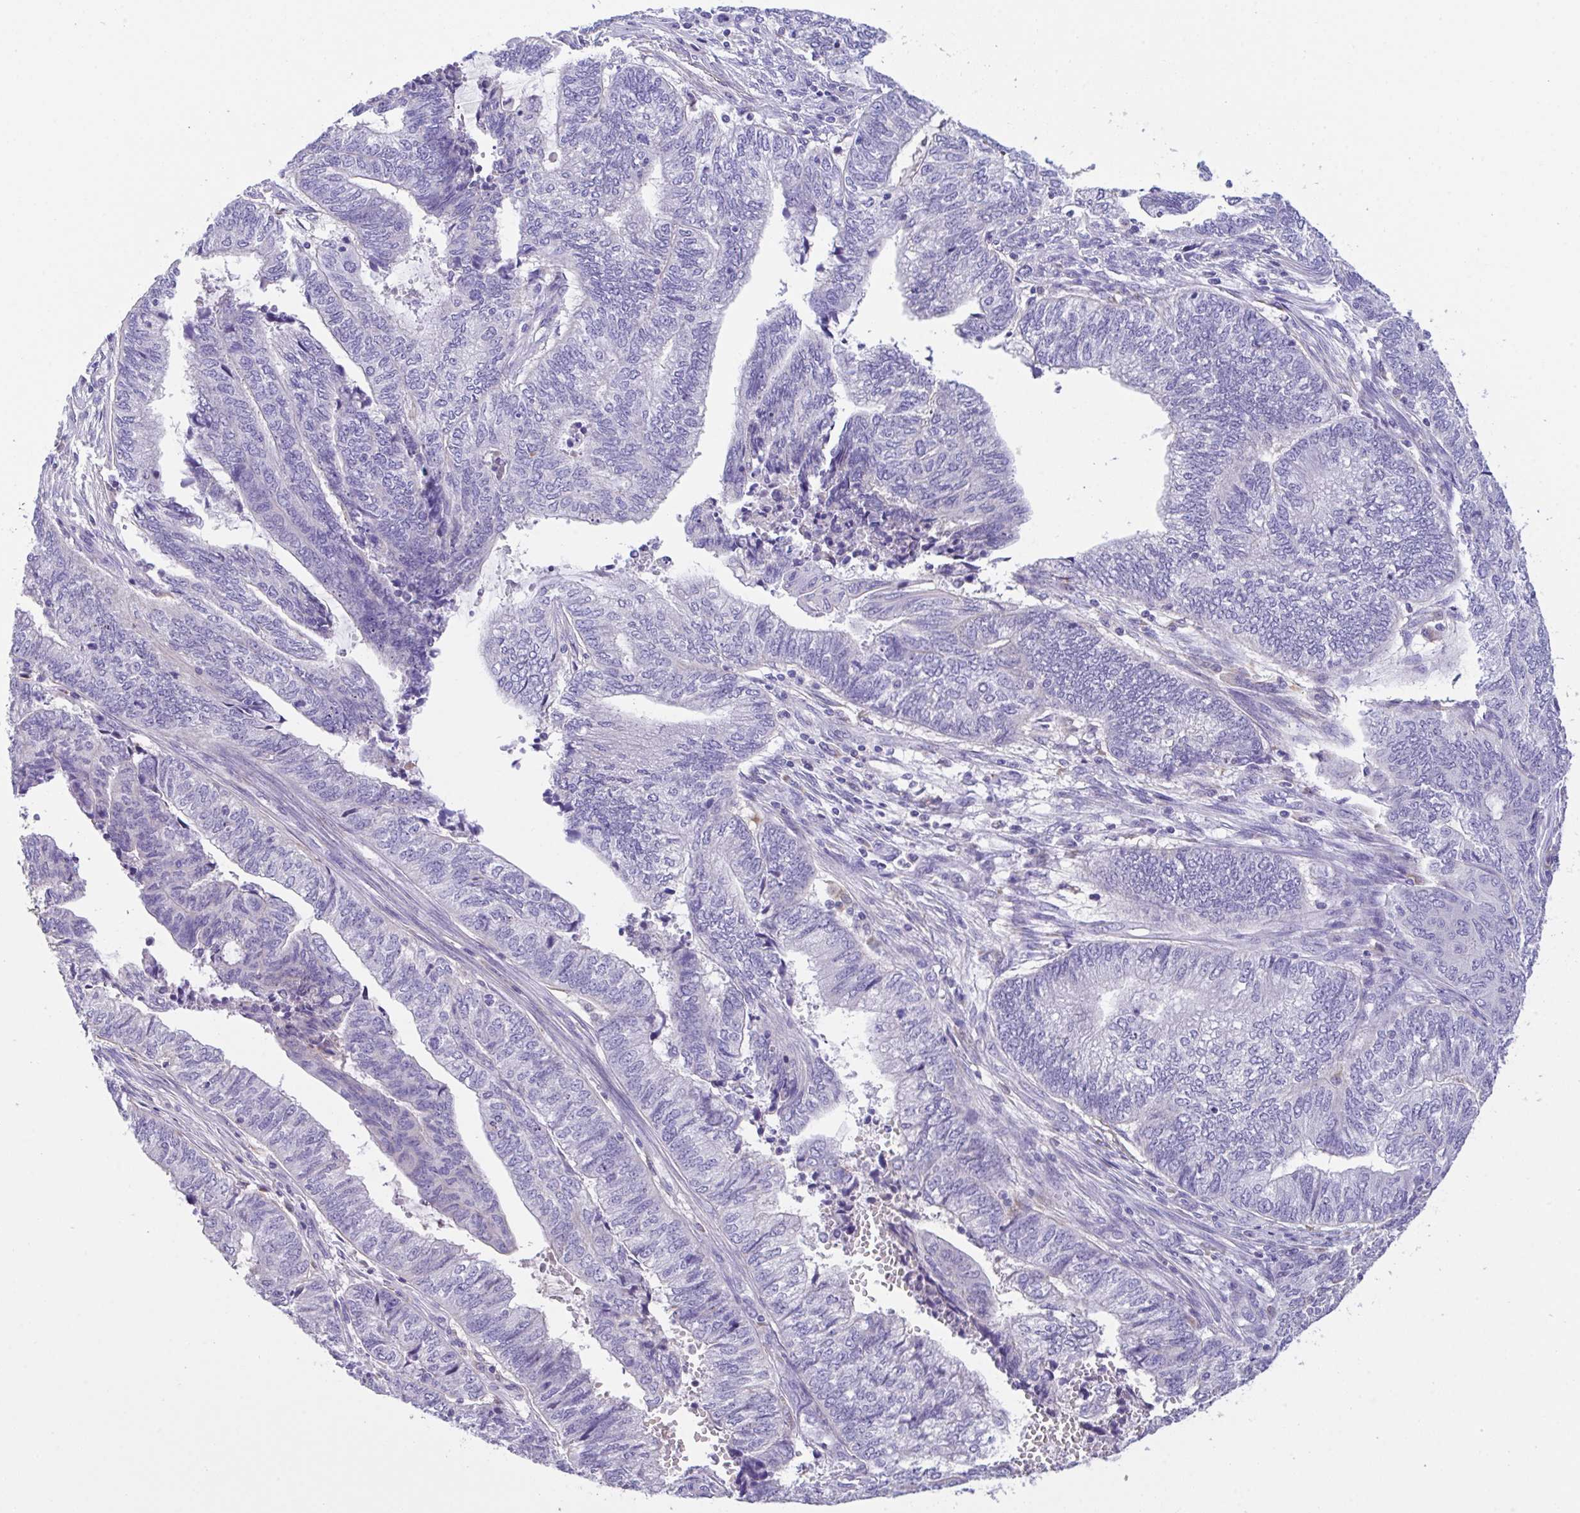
{"staining": {"intensity": "negative", "quantity": "none", "location": "none"}, "tissue": "endometrial cancer", "cell_type": "Tumor cells", "image_type": "cancer", "snomed": [{"axis": "morphology", "description": "Adenocarcinoma, NOS"}, {"axis": "topography", "description": "Uterus"}, {"axis": "topography", "description": "Endometrium"}], "caption": "The image displays no staining of tumor cells in adenocarcinoma (endometrial).", "gene": "CA10", "patient": {"sex": "female", "age": 70}}